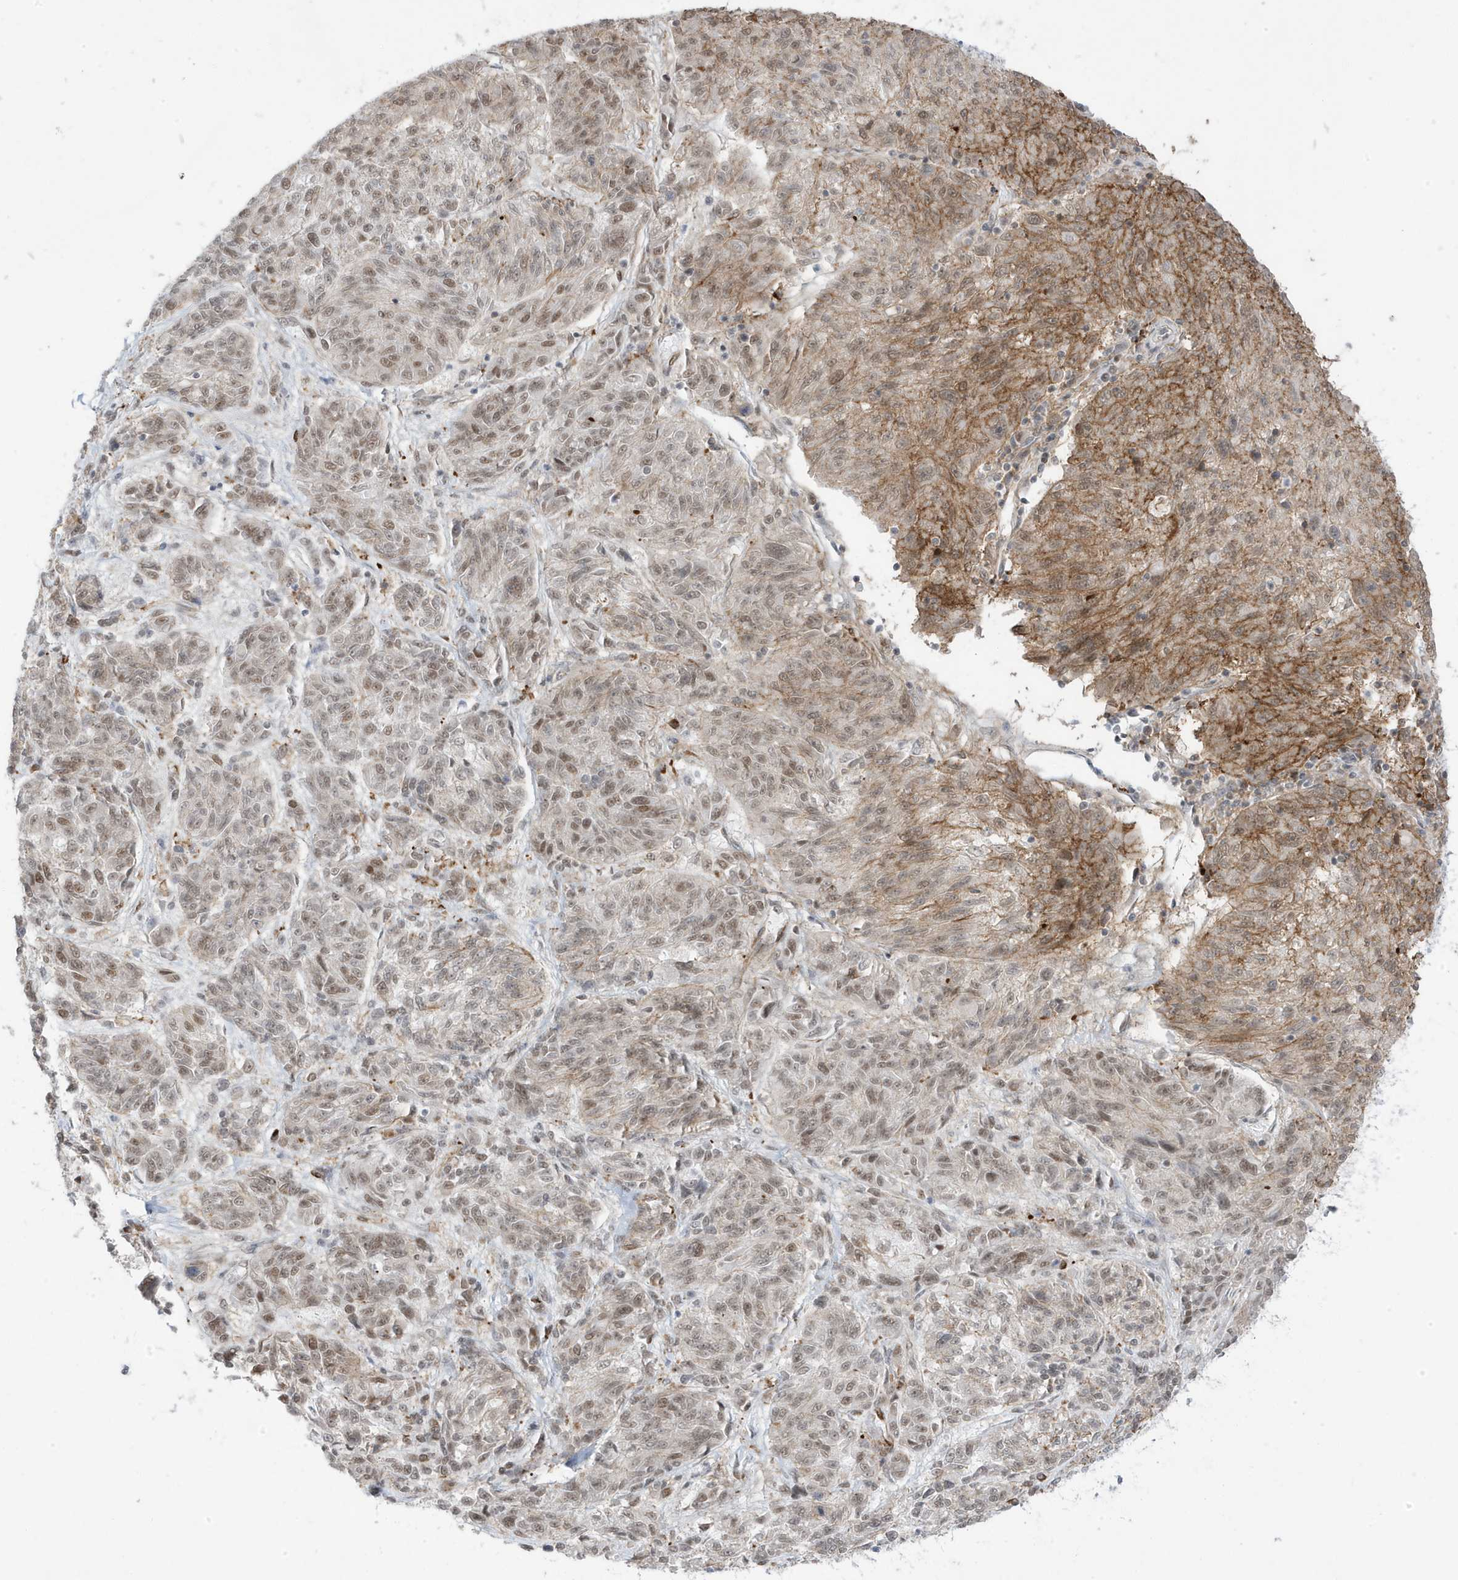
{"staining": {"intensity": "moderate", "quantity": ">75%", "location": "nuclear"}, "tissue": "melanoma", "cell_type": "Tumor cells", "image_type": "cancer", "snomed": [{"axis": "morphology", "description": "Malignant melanoma, NOS"}, {"axis": "topography", "description": "Skin"}], "caption": "A photomicrograph showing moderate nuclear staining in approximately >75% of tumor cells in malignant melanoma, as visualized by brown immunohistochemical staining.", "gene": "ADAMTSL3", "patient": {"sex": "male", "age": 53}}